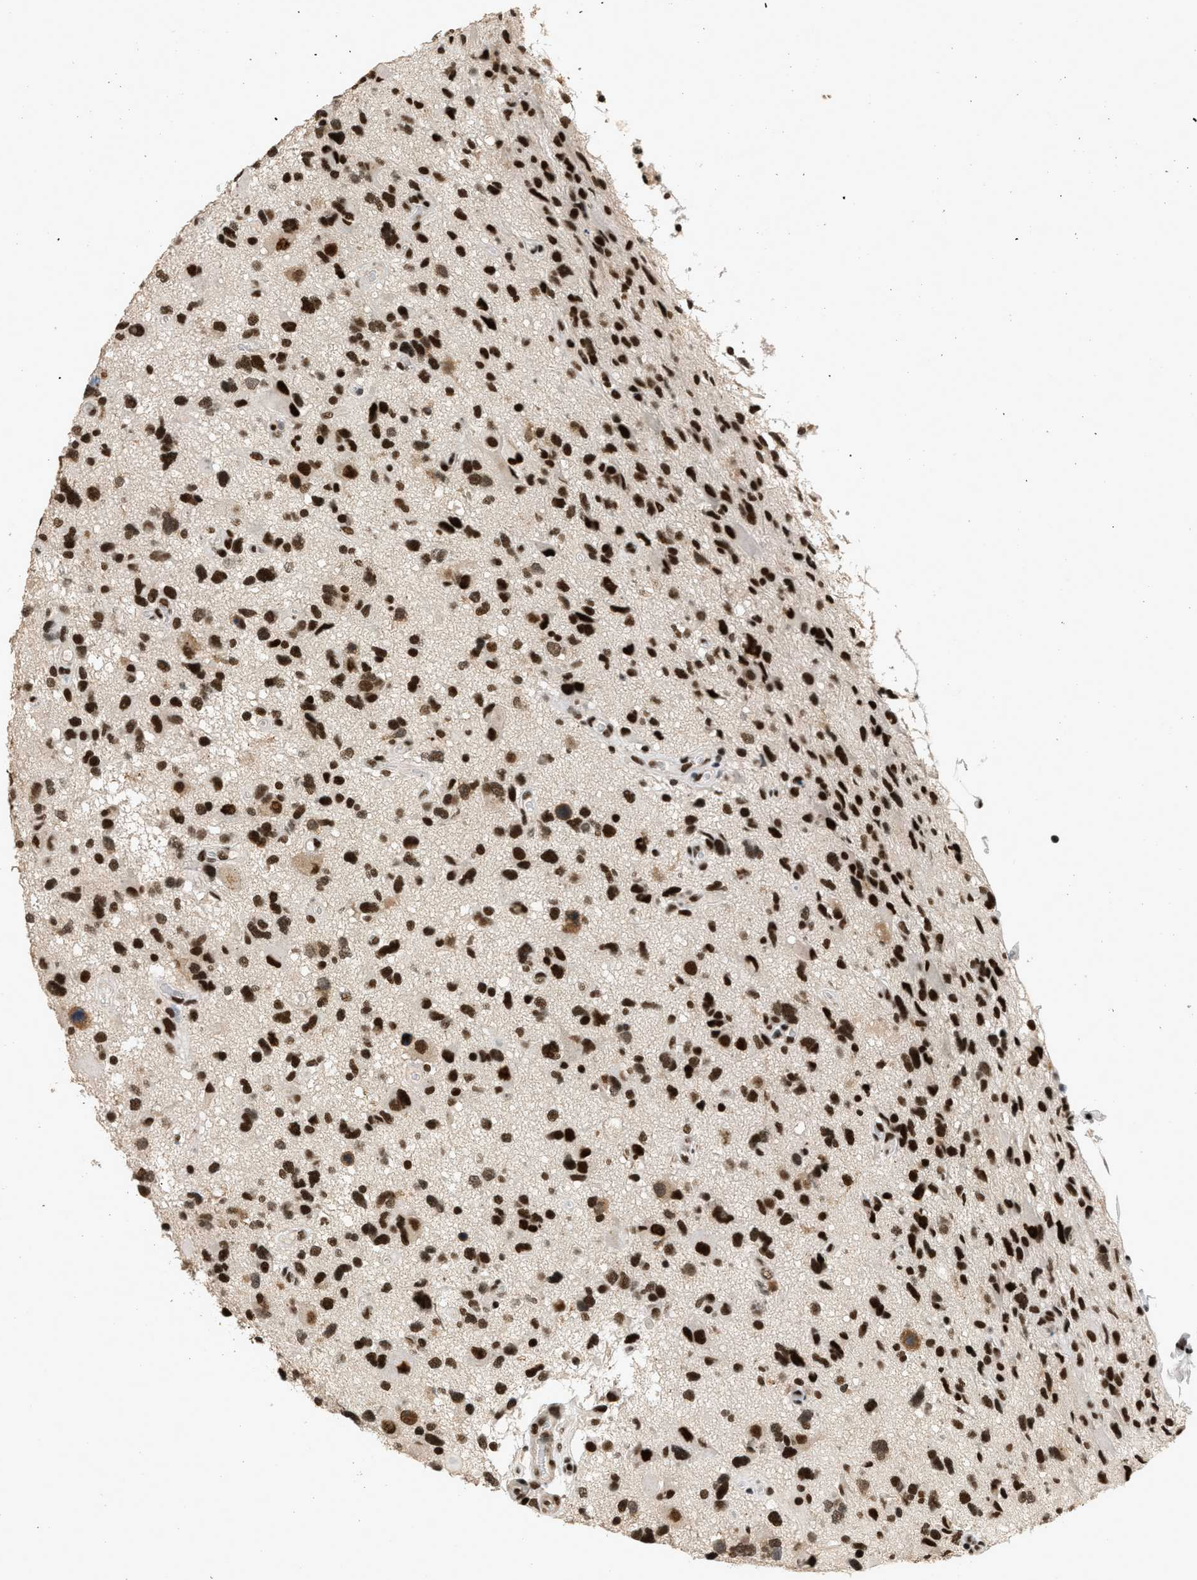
{"staining": {"intensity": "strong", "quantity": ">75%", "location": "nuclear"}, "tissue": "glioma", "cell_type": "Tumor cells", "image_type": "cancer", "snomed": [{"axis": "morphology", "description": "Glioma, malignant, High grade"}, {"axis": "topography", "description": "Brain"}], "caption": "Glioma stained for a protein shows strong nuclear positivity in tumor cells. (Stains: DAB (3,3'-diaminobenzidine) in brown, nuclei in blue, Microscopy: brightfield microscopy at high magnification).", "gene": "SMARCB1", "patient": {"sex": "male", "age": 33}}